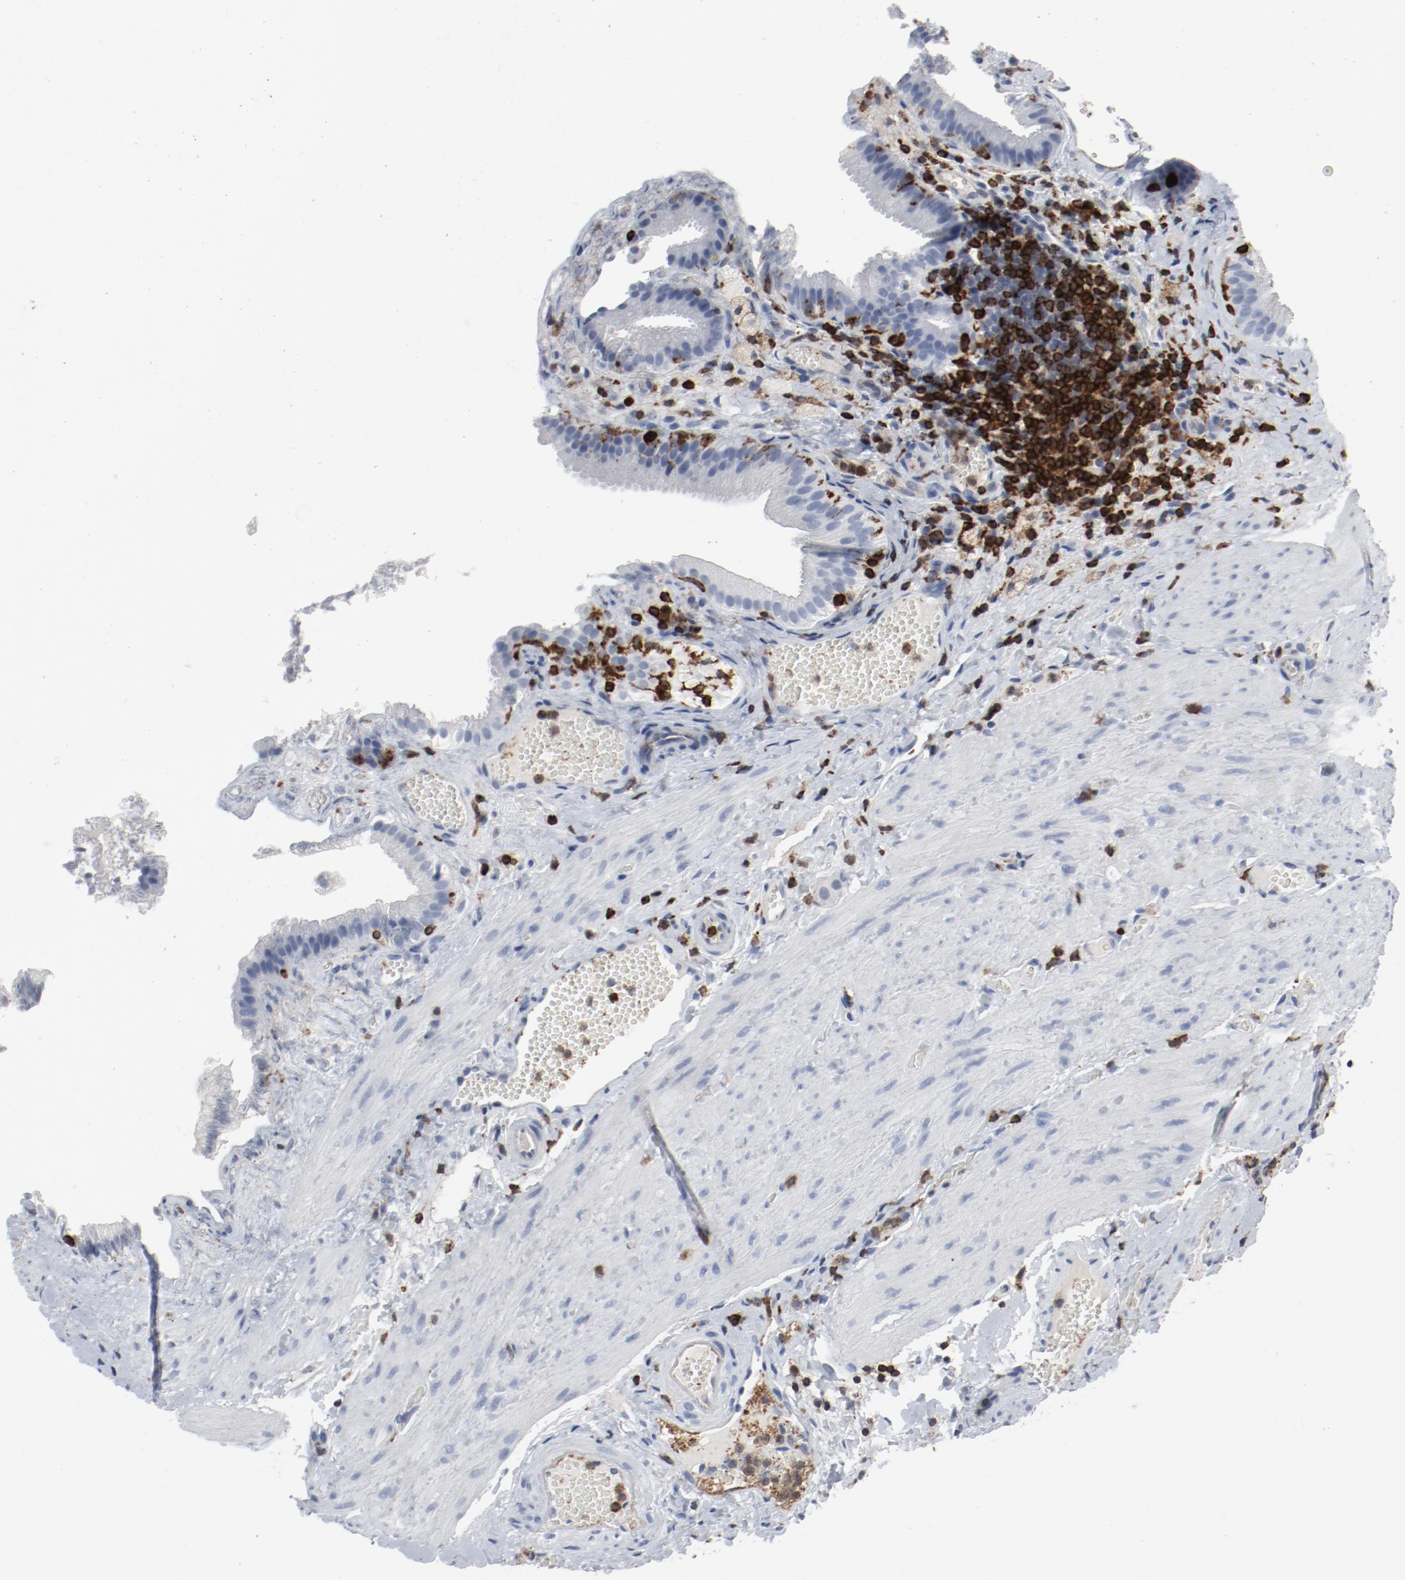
{"staining": {"intensity": "negative", "quantity": "none", "location": "none"}, "tissue": "gallbladder", "cell_type": "Glandular cells", "image_type": "normal", "snomed": [{"axis": "morphology", "description": "Normal tissue, NOS"}, {"axis": "topography", "description": "Gallbladder"}], "caption": "This is a micrograph of IHC staining of benign gallbladder, which shows no positivity in glandular cells.", "gene": "LCP2", "patient": {"sex": "female", "age": 24}}